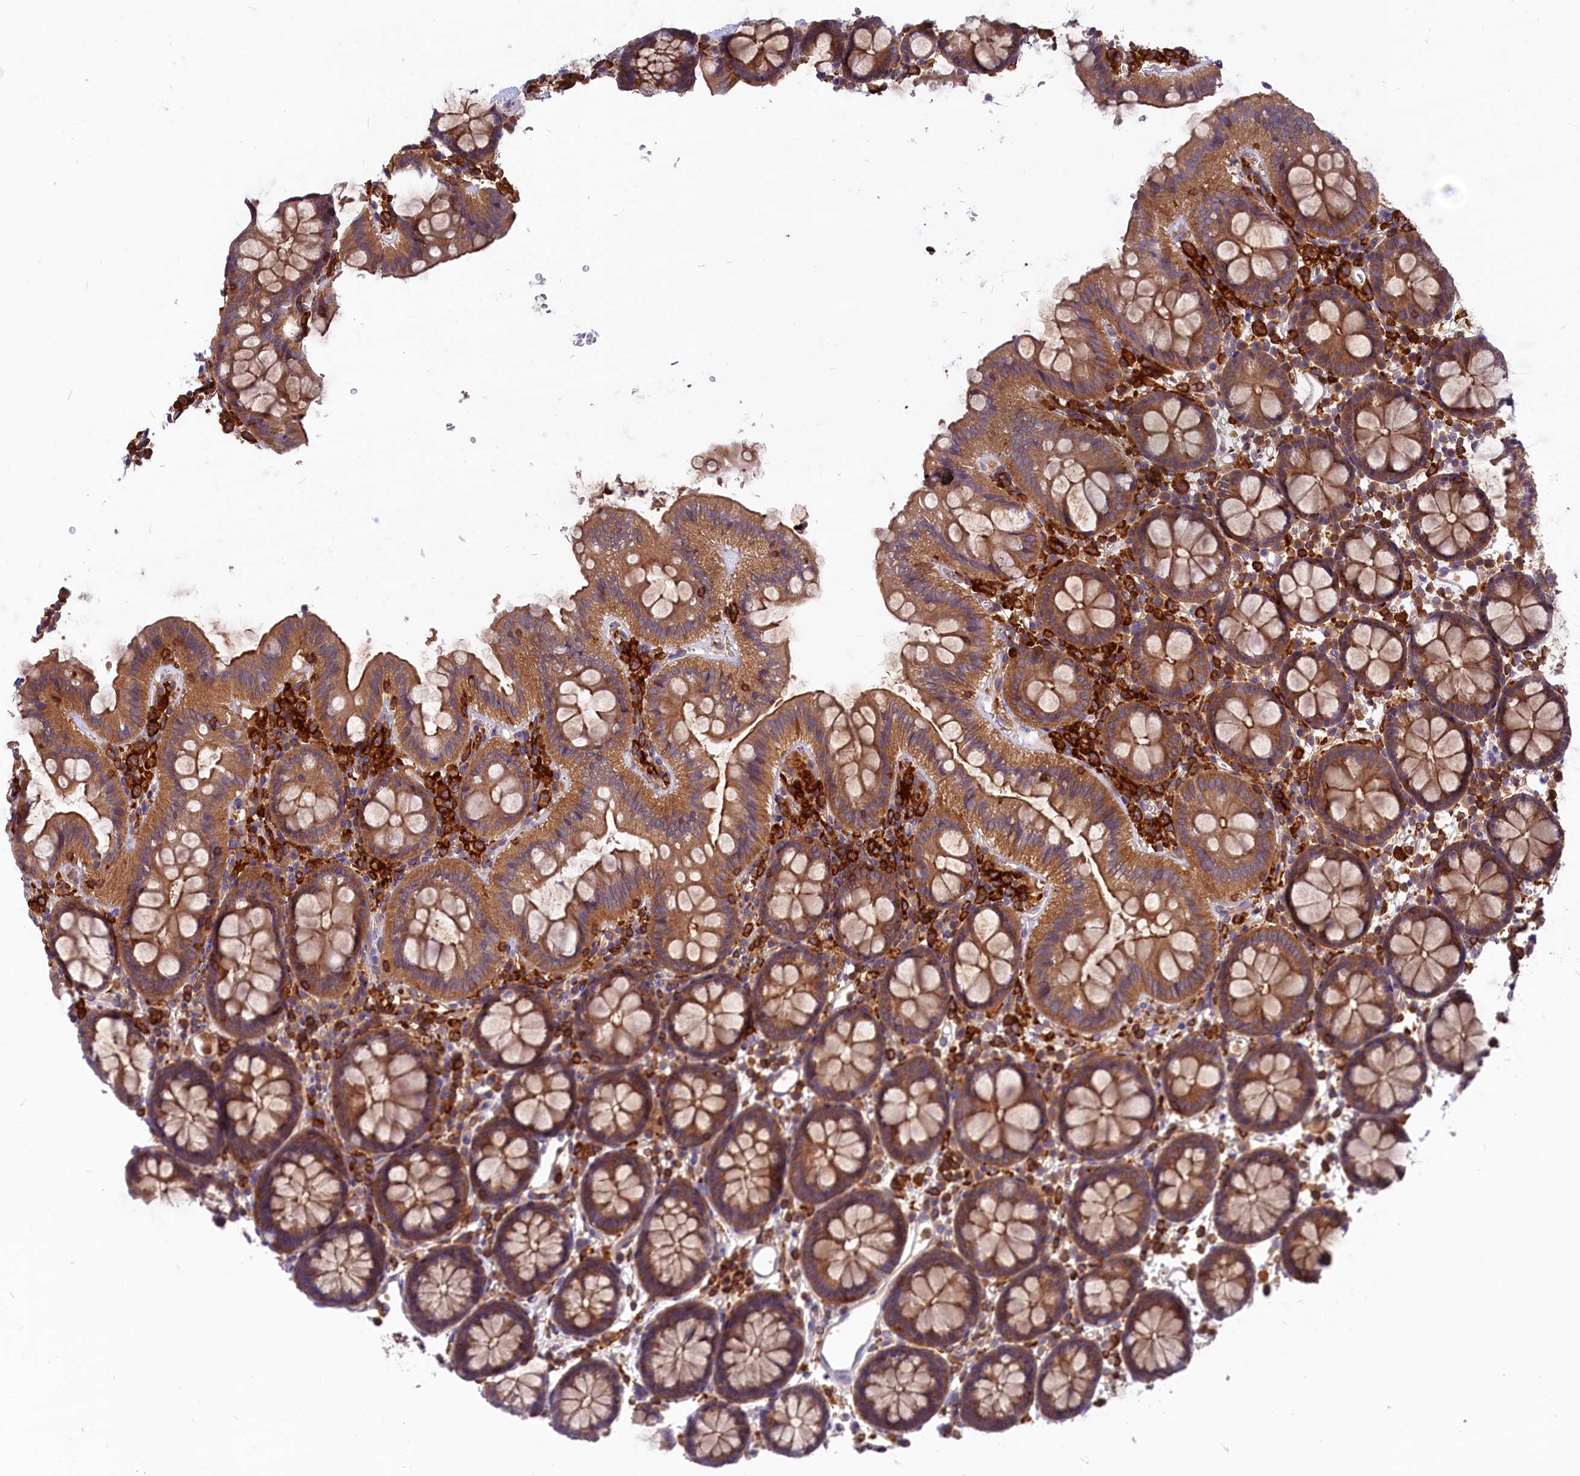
{"staining": {"intensity": "negative", "quantity": "none", "location": "none"}, "tissue": "colon", "cell_type": "Endothelial cells", "image_type": "normal", "snomed": [{"axis": "morphology", "description": "Normal tissue, NOS"}, {"axis": "topography", "description": "Colon"}], "caption": "This is a image of IHC staining of normal colon, which shows no positivity in endothelial cells.", "gene": "MYO9B", "patient": {"sex": "male", "age": 75}}